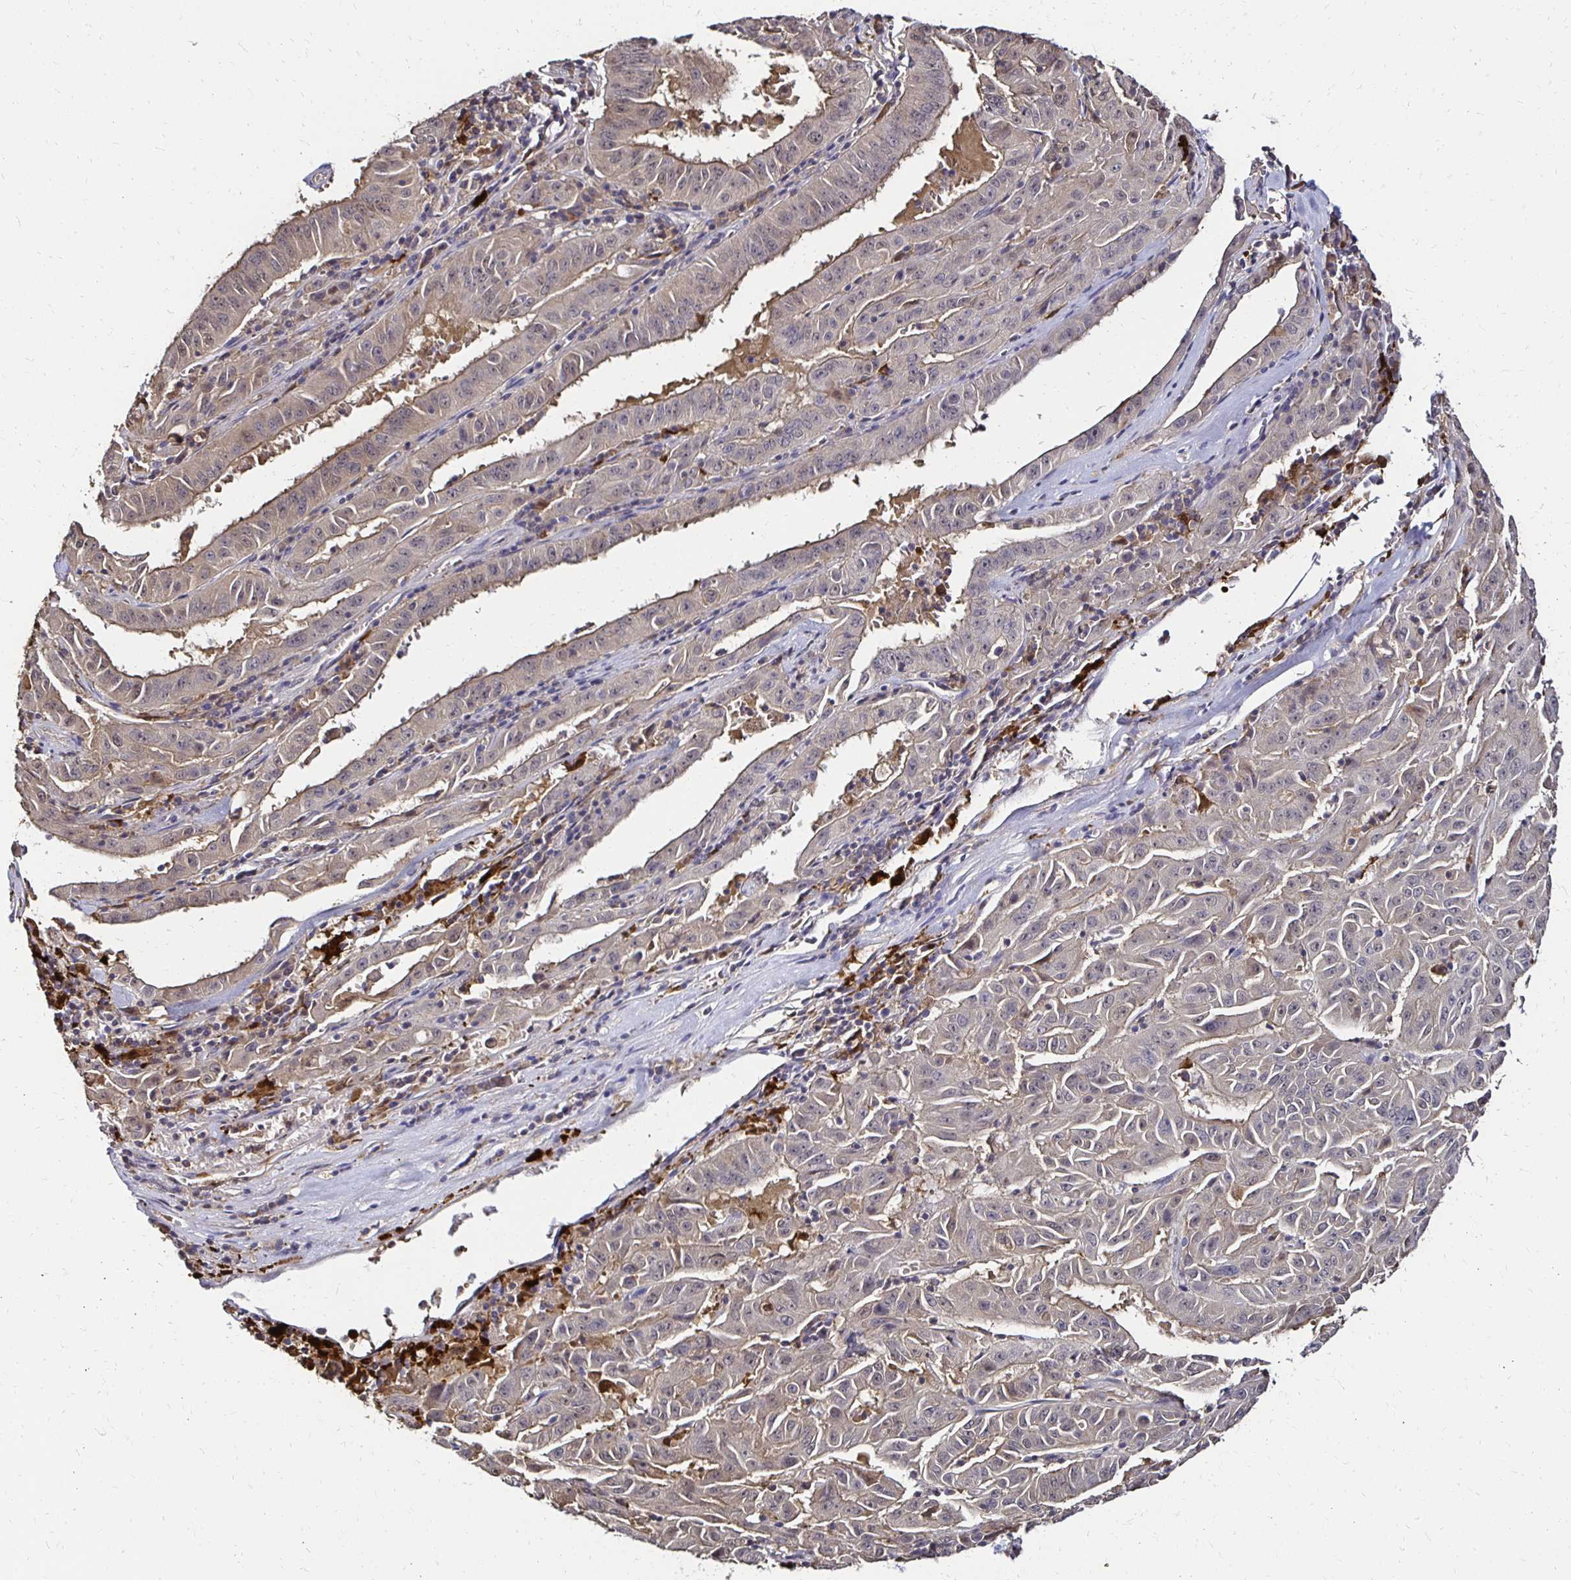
{"staining": {"intensity": "weak", "quantity": "<25%", "location": "cytoplasmic/membranous"}, "tissue": "pancreatic cancer", "cell_type": "Tumor cells", "image_type": "cancer", "snomed": [{"axis": "morphology", "description": "Adenocarcinoma, NOS"}, {"axis": "topography", "description": "Pancreas"}], "caption": "Immunohistochemical staining of pancreatic cancer (adenocarcinoma) demonstrates no significant expression in tumor cells.", "gene": "TXN", "patient": {"sex": "male", "age": 63}}